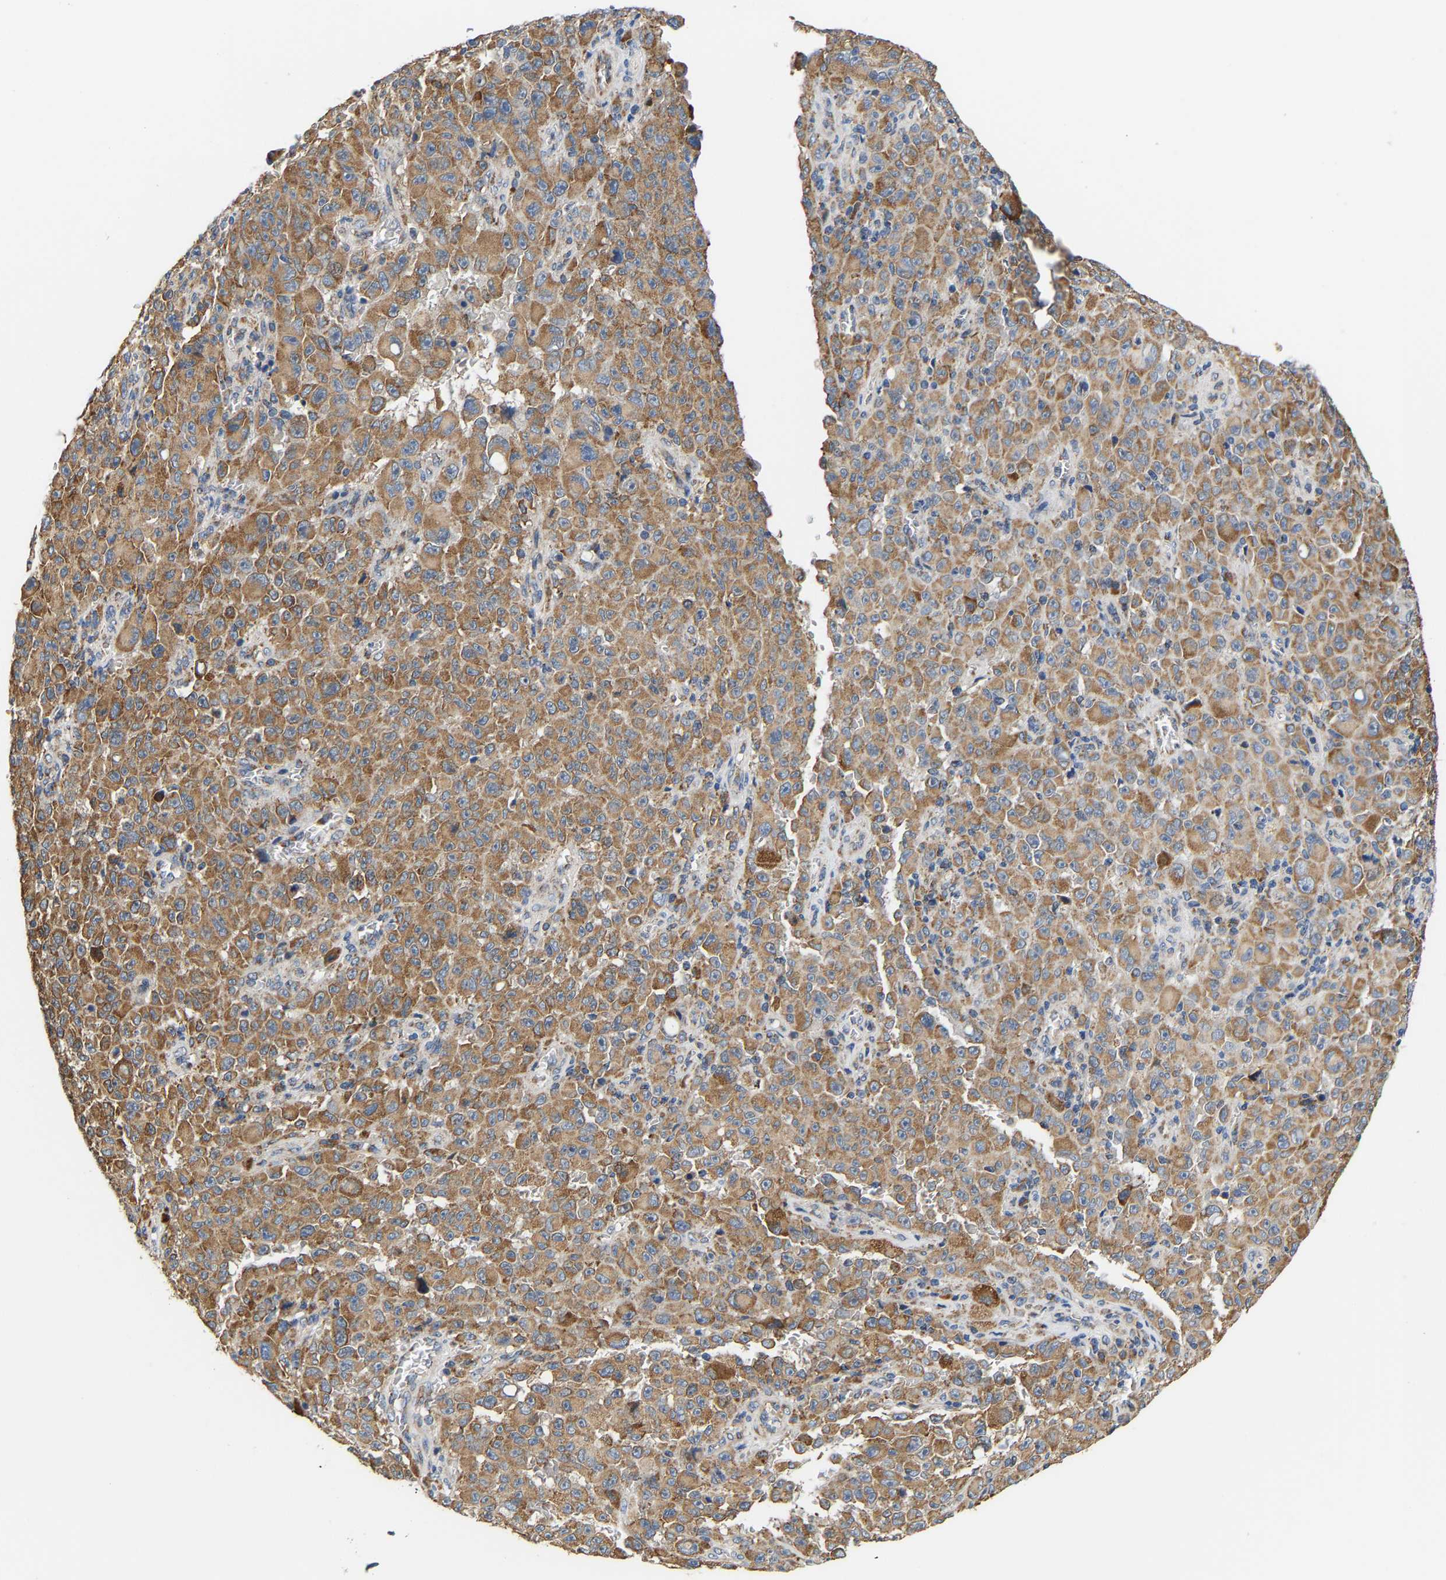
{"staining": {"intensity": "moderate", "quantity": "25%-75%", "location": "cytoplasmic/membranous"}, "tissue": "melanoma", "cell_type": "Tumor cells", "image_type": "cancer", "snomed": [{"axis": "morphology", "description": "Malignant melanoma, NOS"}, {"axis": "topography", "description": "Skin"}], "caption": "IHC image of neoplastic tissue: malignant melanoma stained using immunohistochemistry (IHC) reveals medium levels of moderate protein expression localized specifically in the cytoplasmic/membranous of tumor cells, appearing as a cytoplasmic/membranous brown color.", "gene": "TMEM168", "patient": {"sex": "female", "age": 82}}